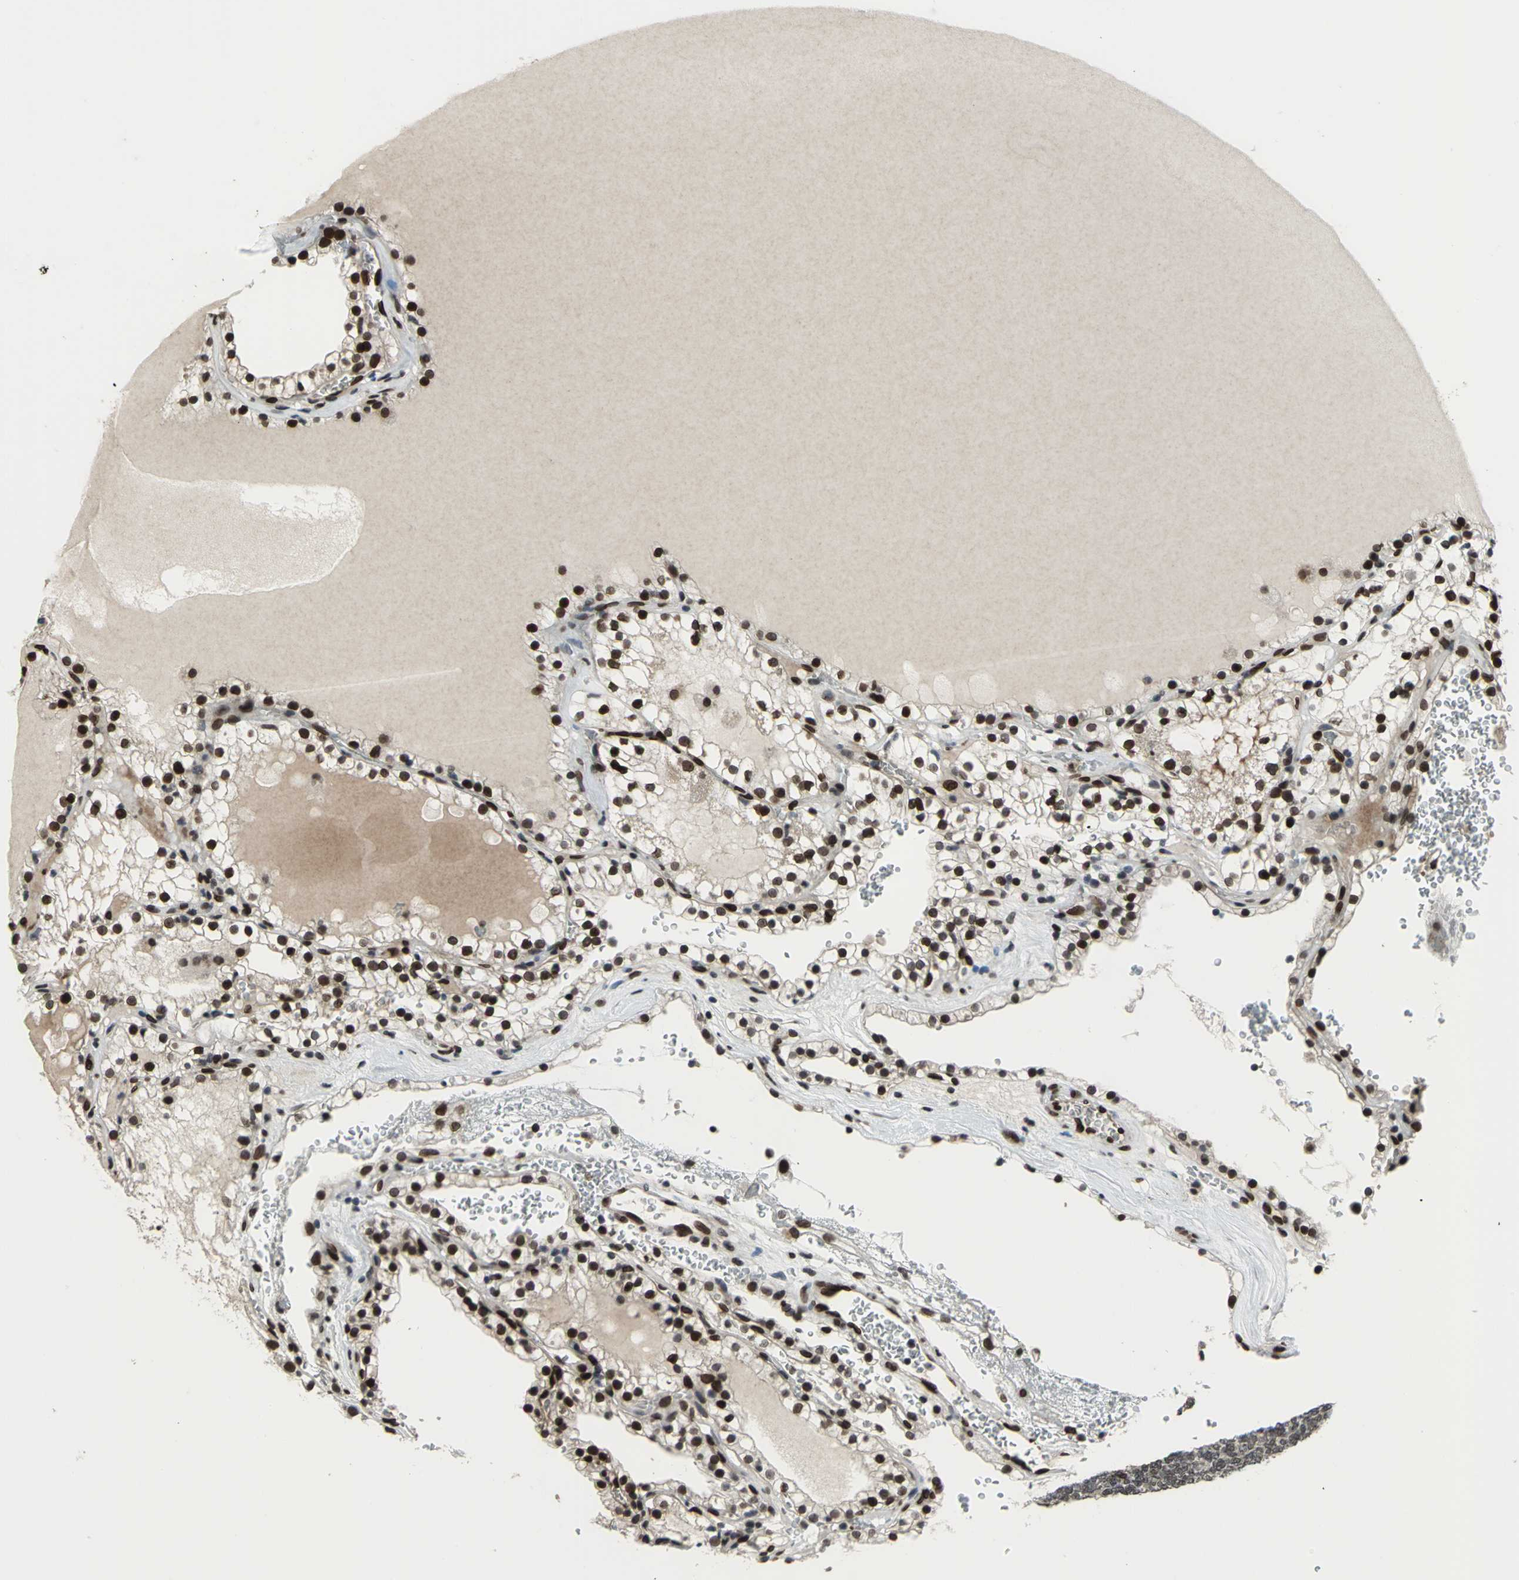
{"staining": {"intensity": "strong", "quantity": ">75%", "location": "nuclear"}, "tissue": "renal cancer", "cell_type": "Tumor cells", "image_type": "cancer", "snomed": [{"axis": "morphology", "description": "Adenocarcinoma, NOS"}, {"axis": "topography", "description": "Kidney"}], "caption": "Immunohistochemistry staining of renal cancer (adenocarcinoma), which reveals high levels of strong nuclear positivity in approximately >75% of tumor cells indicating strong nuclear protein positivity. The staining was performed using DAB (brown) for protein detection and nuclei were counterstained in hematoxylin (blue).", "gene": "ISY1", "patient": {"sex": "female", "age": 41}}